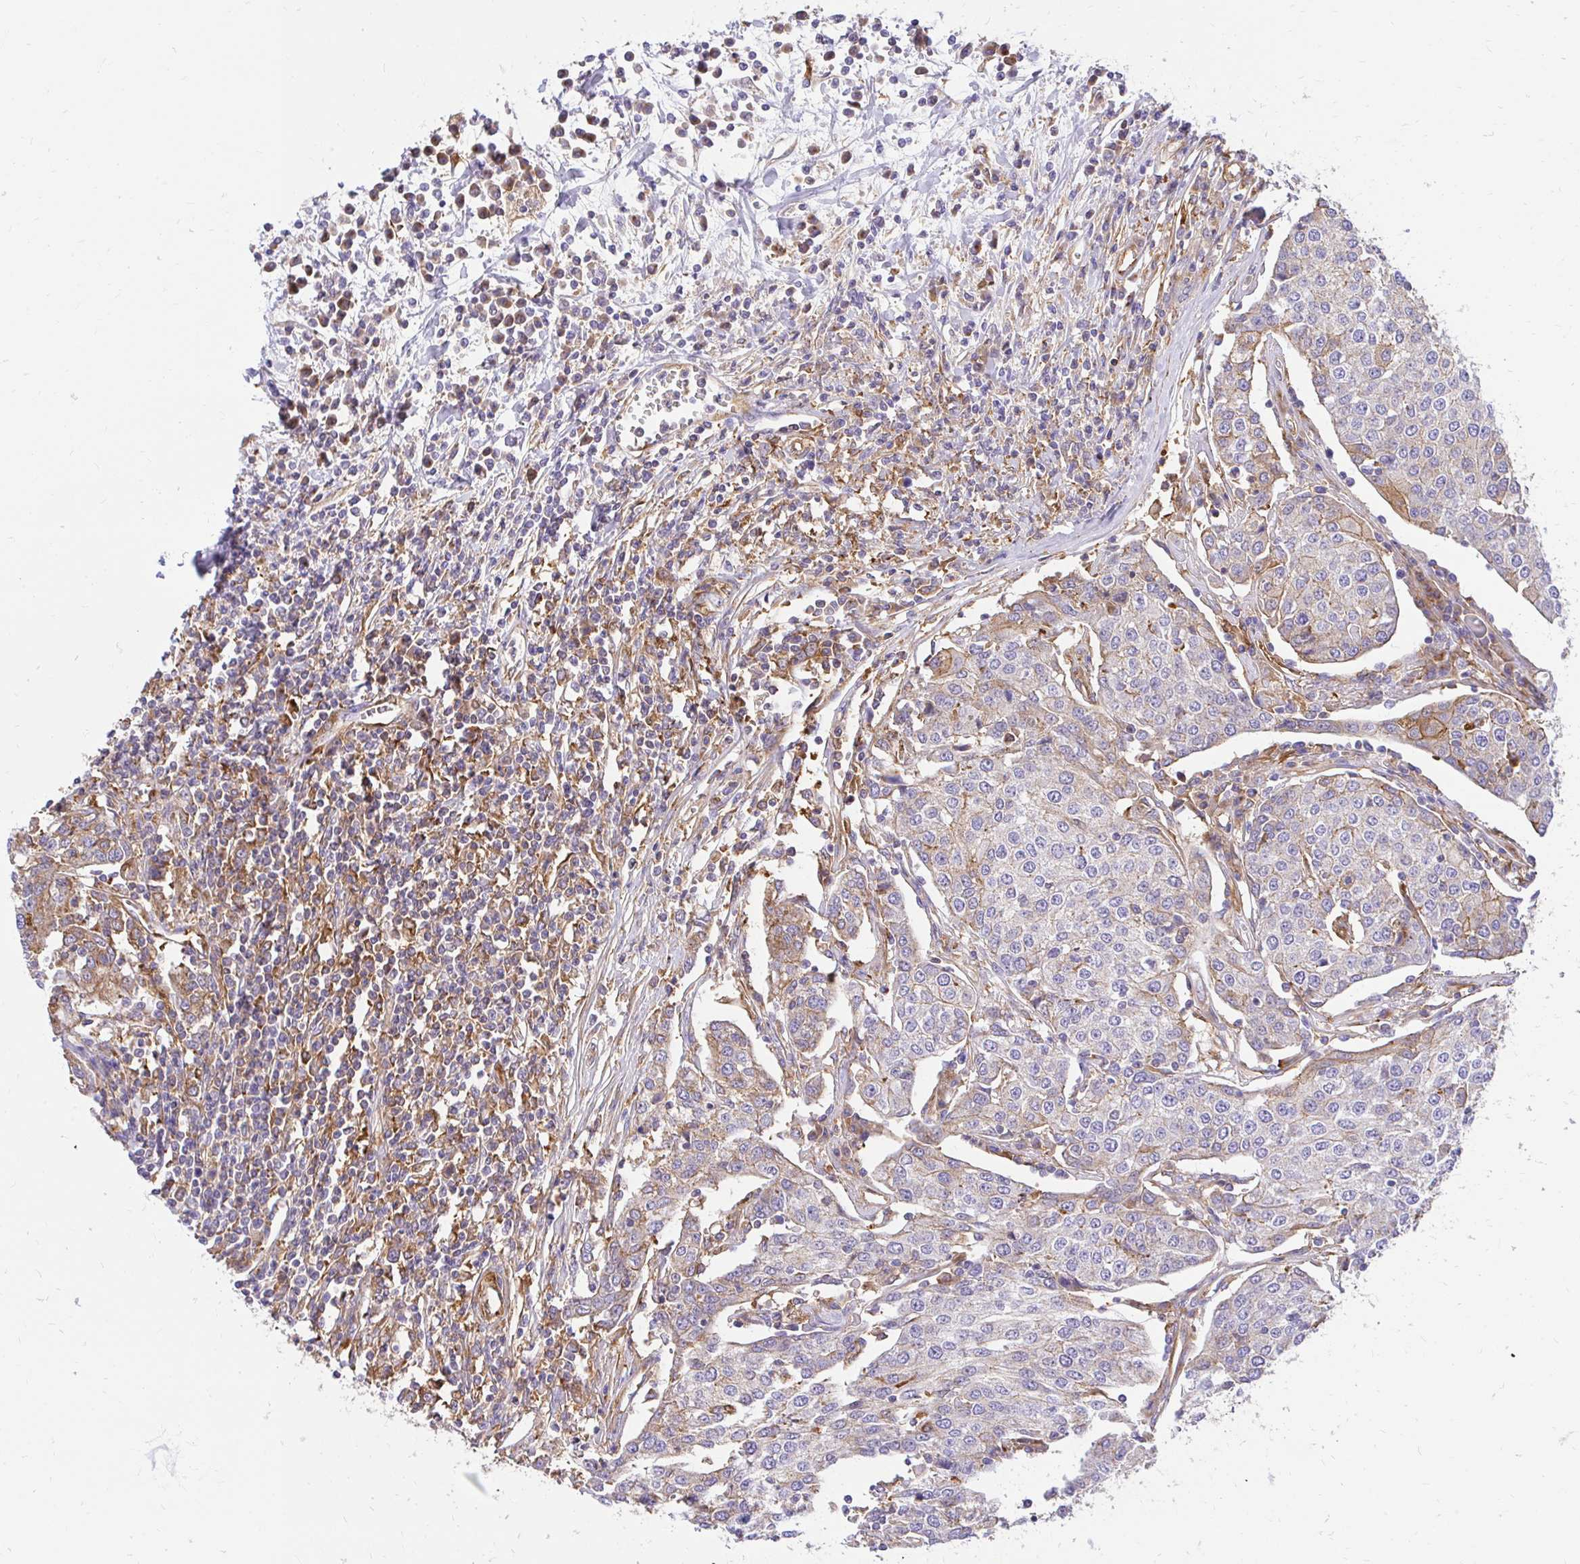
{"staining": {"intensity": "weak", "quantity": "<25%", "location": "cytoplasmic/membranous"}, "tissue": "urothelial cancer", "cell_type": "Tumor cells", "image_type": "cancer", "snomed": [{"axis": "morphology", "description": "Urothelial carcinoma, High grade"}, {"axis": "topography", "description": "Urinary bladder"}], "caption": "A high-resolution photomicrograph shows immunohistochemistry staining of urothelial carcinoma (high-grade), which displays no significant positivity in tumor cells.", "gene": "ABCB10", "patient": {"sex": "female", "age": 85}}